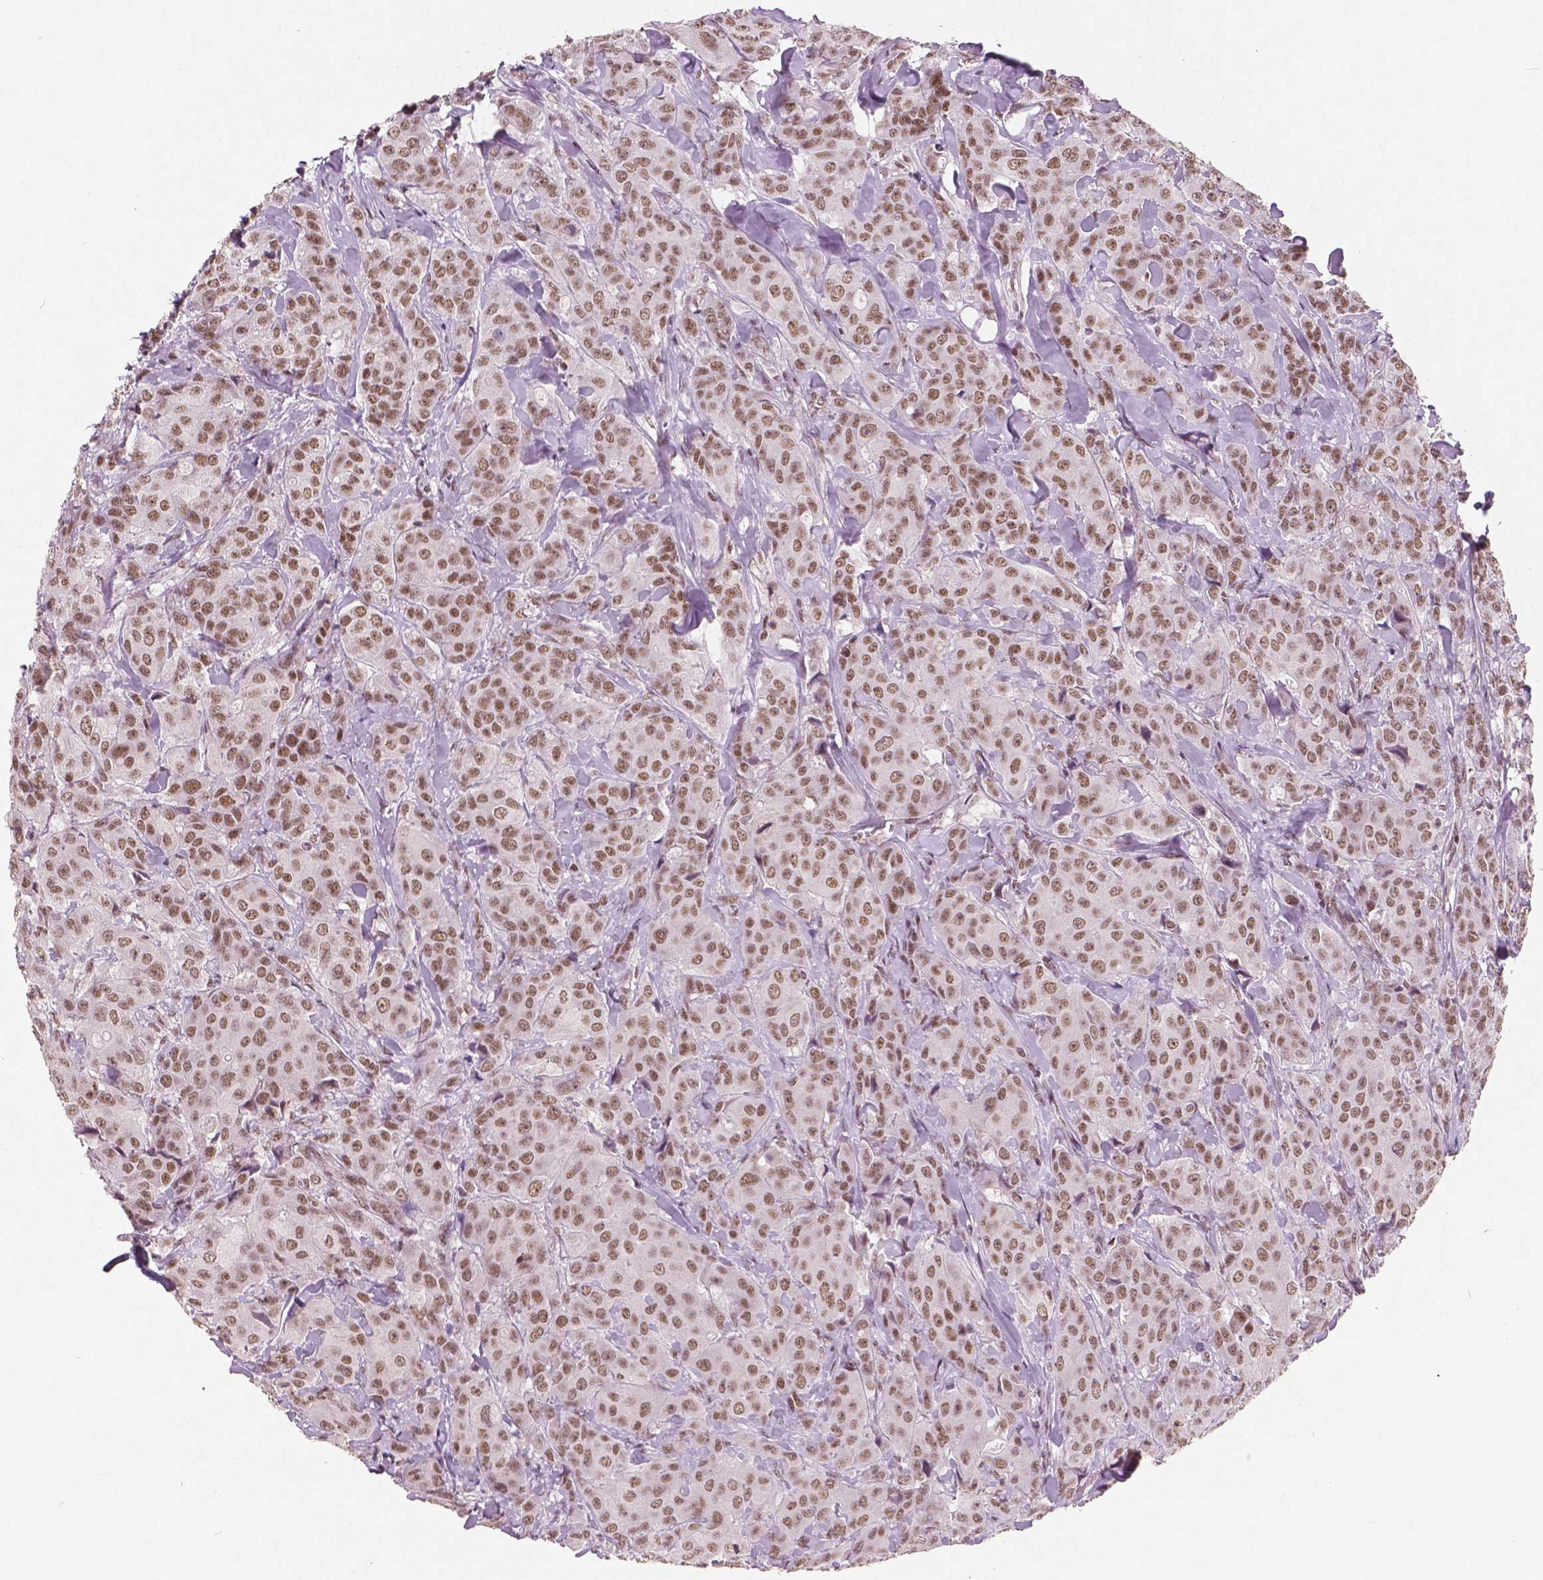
{"staining": {"intensity": "moderate", "quantity": ">75%", "location": "nuclear"}, "tissue": "breast cancer", "cell_type": "Tumor cells", "image_type": "cancer", "snomed": [{"axis": "morphology", "description": "Duct carcinoma"}, {"axis": "topography", "description": "Breast"}], "caption": "Protein expression analysis of invasive ductal carcinoma (breast) demonstrates moderate nuclear expression in about >75% of tumor cells.", "gene": "BRD4", "patient": {"sex": "female", "age": 43}}